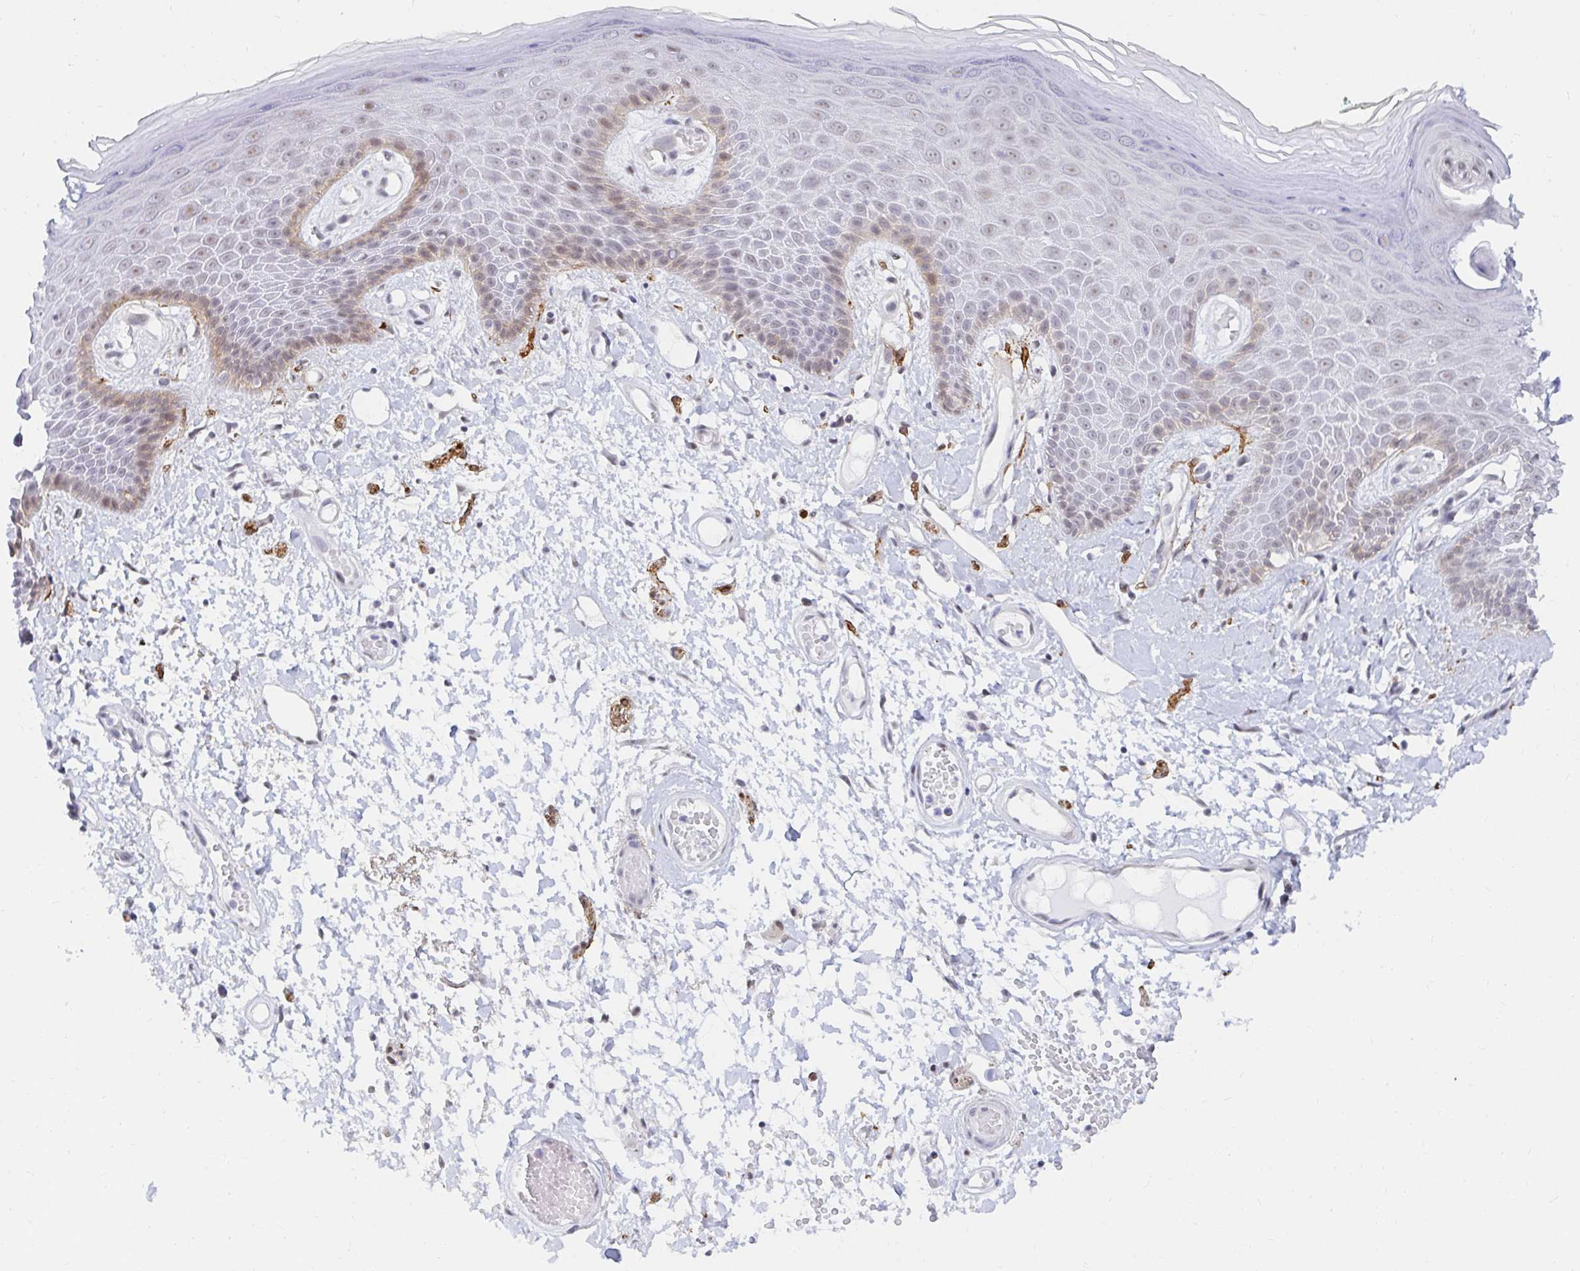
{"staining": {"intensity": "moderate", "quantity": "<25%", "location": "cytoplasmic/membranous,nuclear"}, "tissue": "skin", "cell_type": "Epidermal cells", "image_type": "normal", "snomed": [{"axis": "morphology", "description": "Normal tissue, NOS"}, {"axis": "topography", "description": "Anal"}, {"axis": "topography", "description": "Peripheral nerve tissue"}], "caption": "High-magnification brightfield microscopy of benign skin stained with DAB (brown) and counterstained with hematoxylin (blue). epidermal cells exhibit moderate cytoplasmic/membranous,nuclear expression is appreciated in about<25% of cells.", "gene": "COL28A1", "patient": {"sex": "male", "age": 78}}